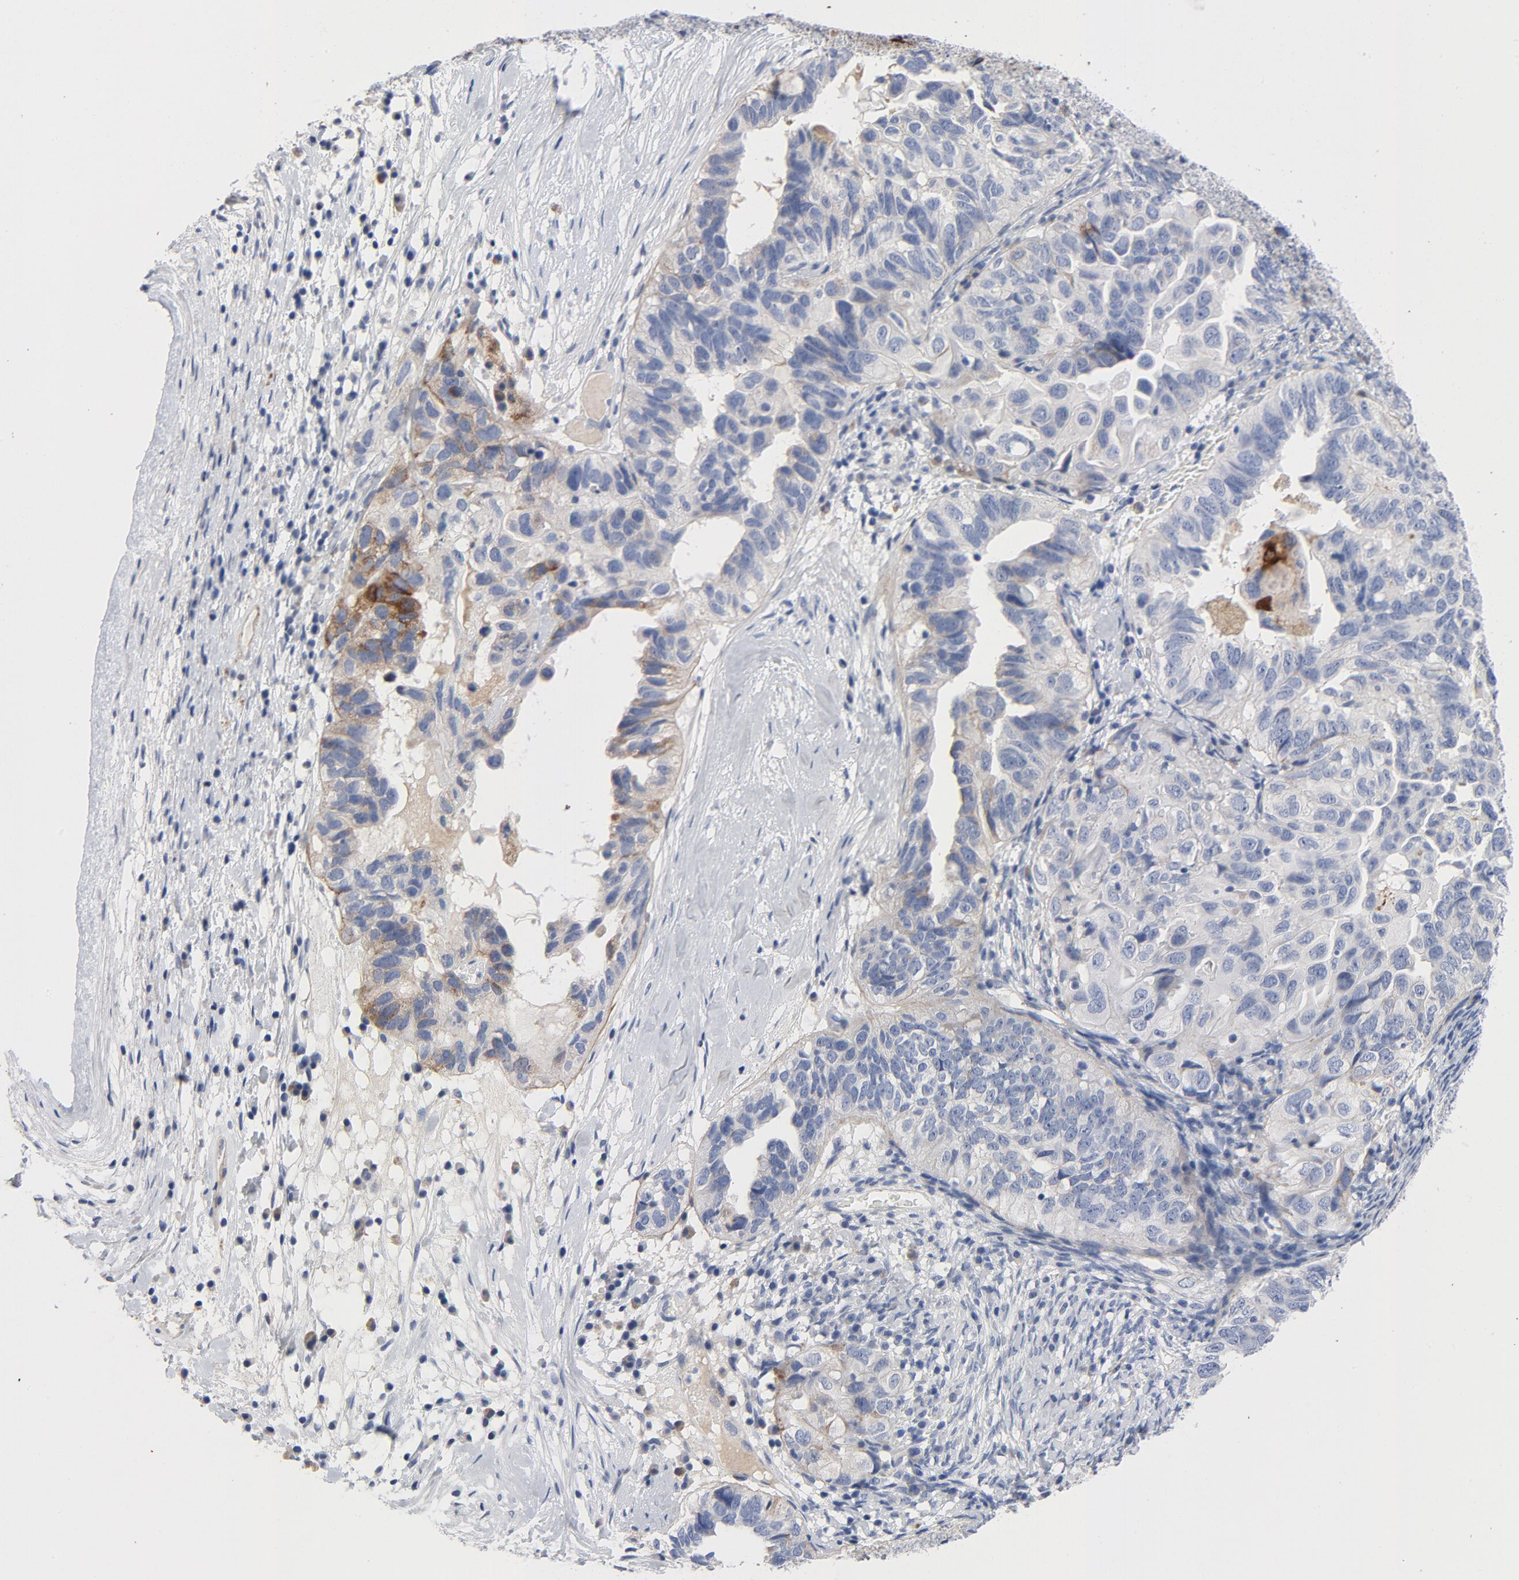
{"staining": {"intensity": "weak", "quantity": "<25%", "location": "cytoplasmic/membranous"}, "tissue": "ovarian cancer", "cell_type": "Tumor cells", "image_type": "cancer", "snomed": [{"axis": "morphology", "description": "Cystadenocarcinoma, serous, NOS"}, {"axis": "topography", "description": "Ovary"}], "caption": "Immunohistochemistry (IHC) micrograph of neoplastic tissue: ovarian cancer (serous cystadenocarcinoma) stained with DAB (3,3'-diaminobenzidine) demonstrates no significant protein positivity in tumor cells.", "gene": "LAMC1", "patient": {"sex": "female", "age": 82}}